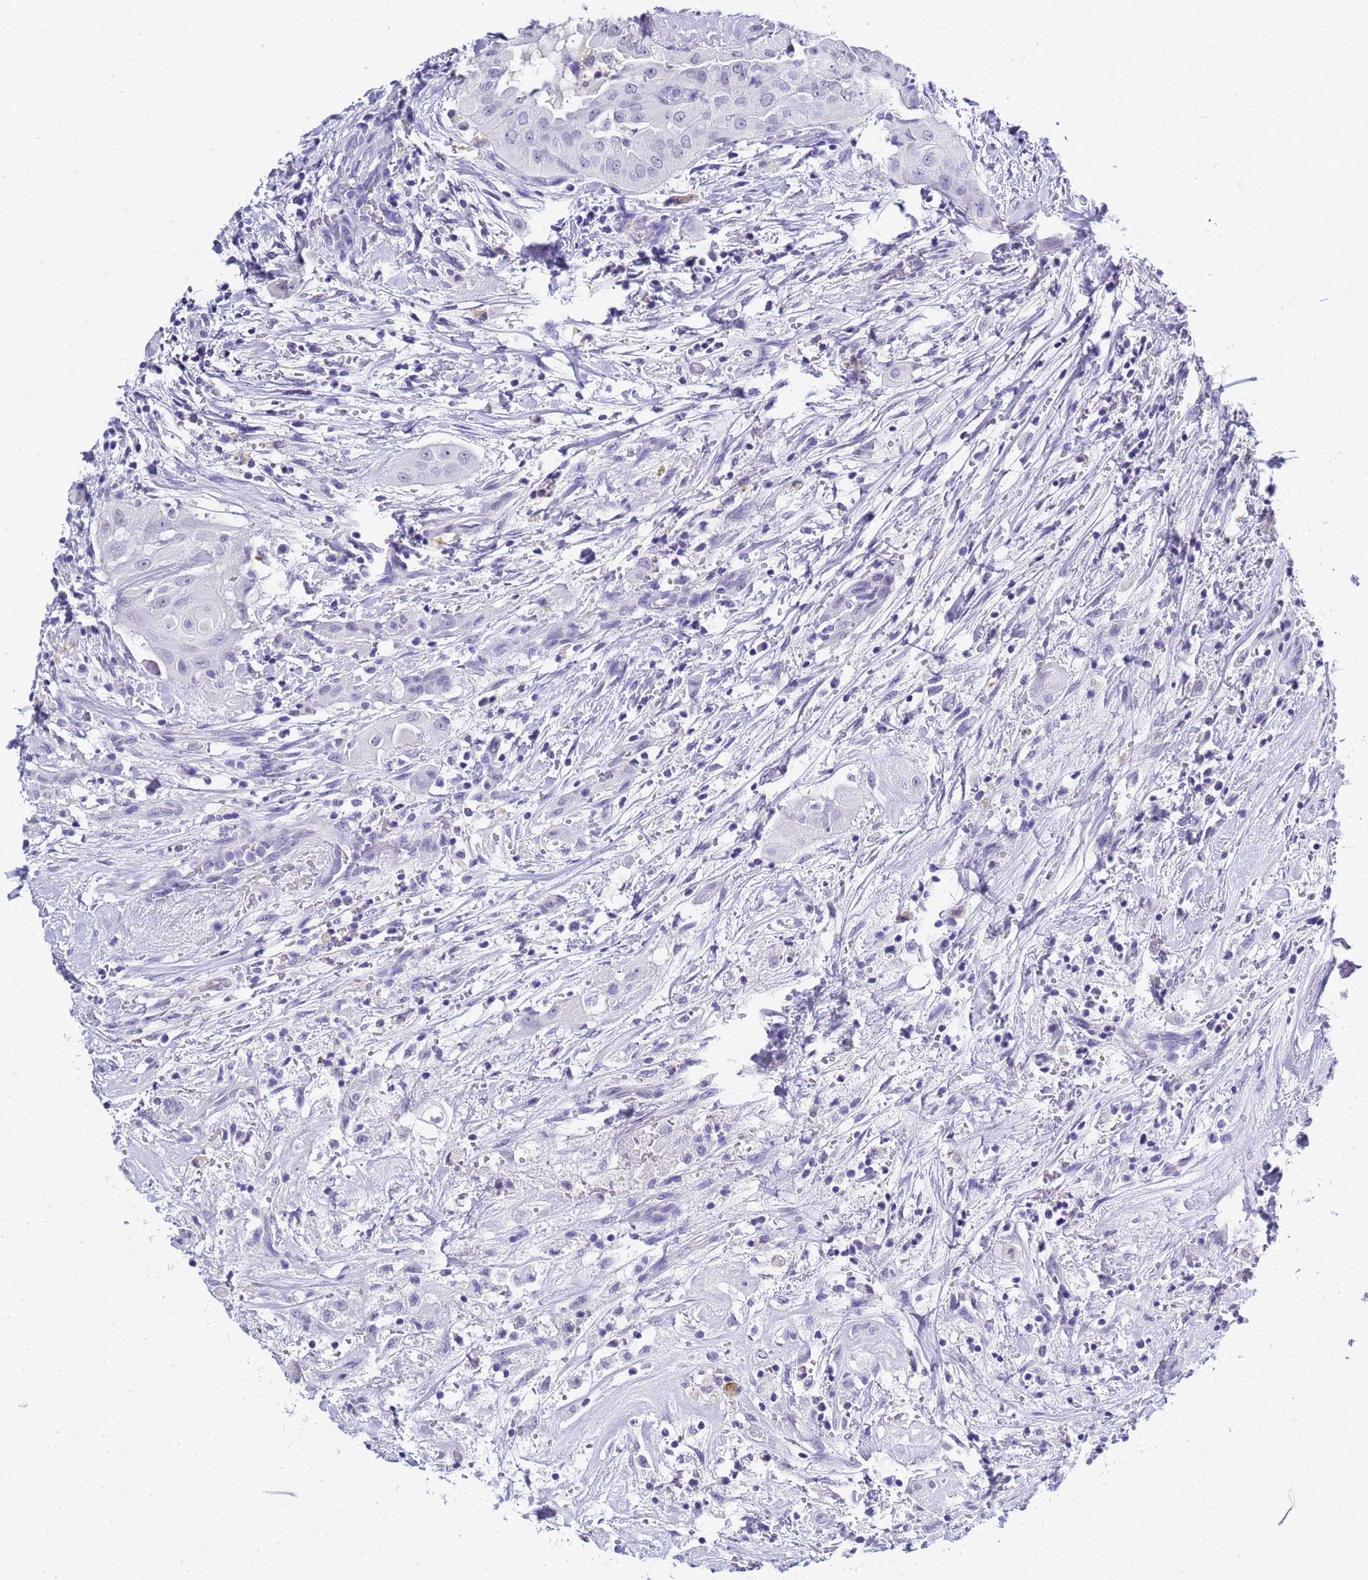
{"staining": {"intensity": "negative", "quantity": "none", "location": "none"}, "tissue": "thyroid cancer", "cell_type": "Tumor cells", "image_type": "cancer", "snomed": [{"axis": "morphology", "description": "Papillary adenocarcinoma, NOS"}, {"axis": "topography", "description": "Thyroid gland"}], "caption": "IHC micrograph of neoplastic tissue: human papillary adenocarcinoma (thyroid) stained with DAB exhibits no significant protein expression in tumor cells.", "gene": "CTRC", "patient": {"sex": "female", "age": 59}}